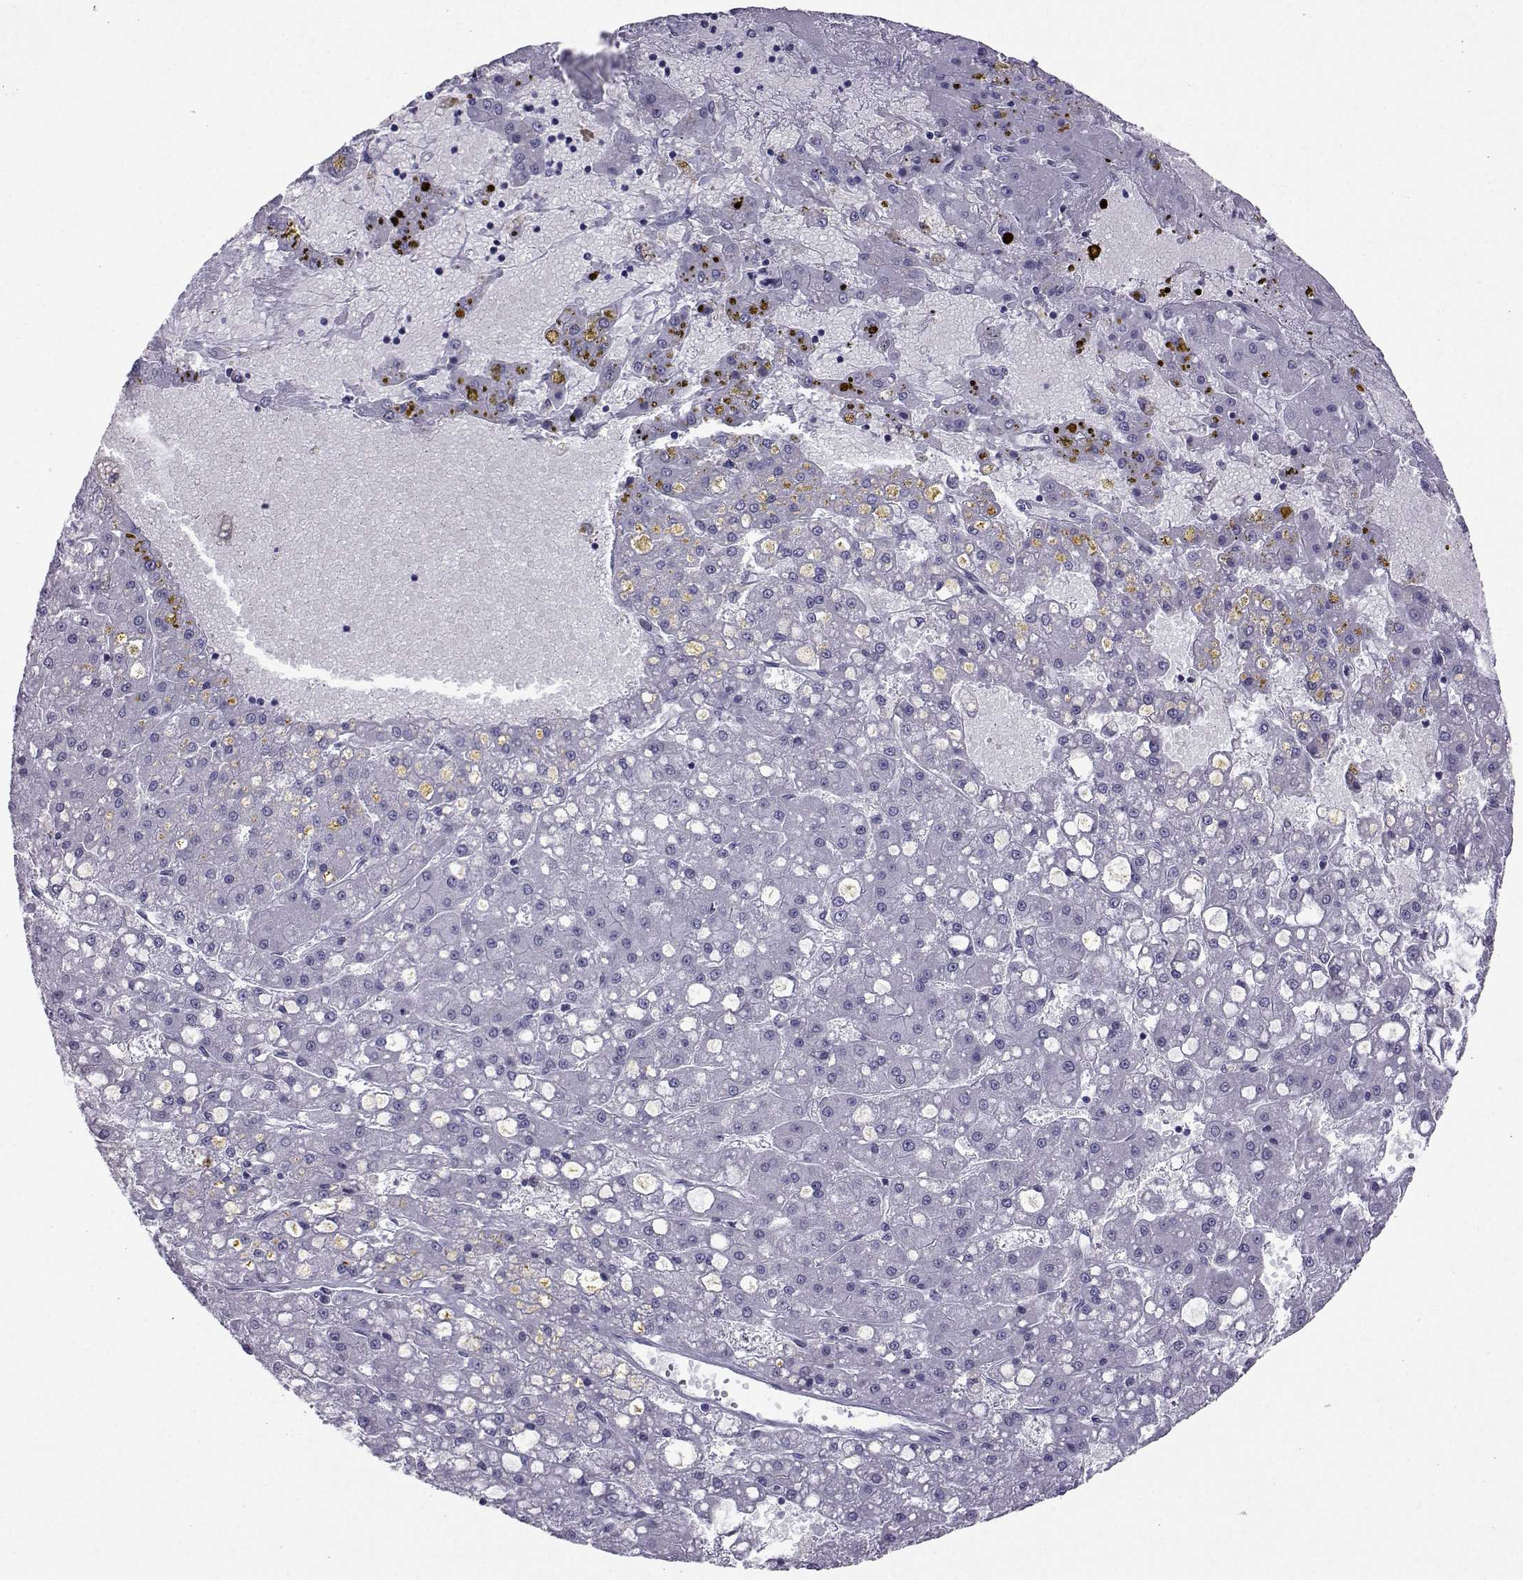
{"staining": {"intensity": "negative", "quantity": "none", "location": "none"}, "tissue": "liver cancer", "cell_type": "Tumor cells", "image_type": "cancer", "snomed": [{"axis": "morphology", "description": "Carcinoma, Hepatocellular, NOS"}, {"axis": "topography", "description": "Liver"}], "caption": "Tumor cells show no significant positivity in liver cancer (hepatocellular carcinoma).", "gene": "SST", "patient": {"sex": "male", "age": 67}}